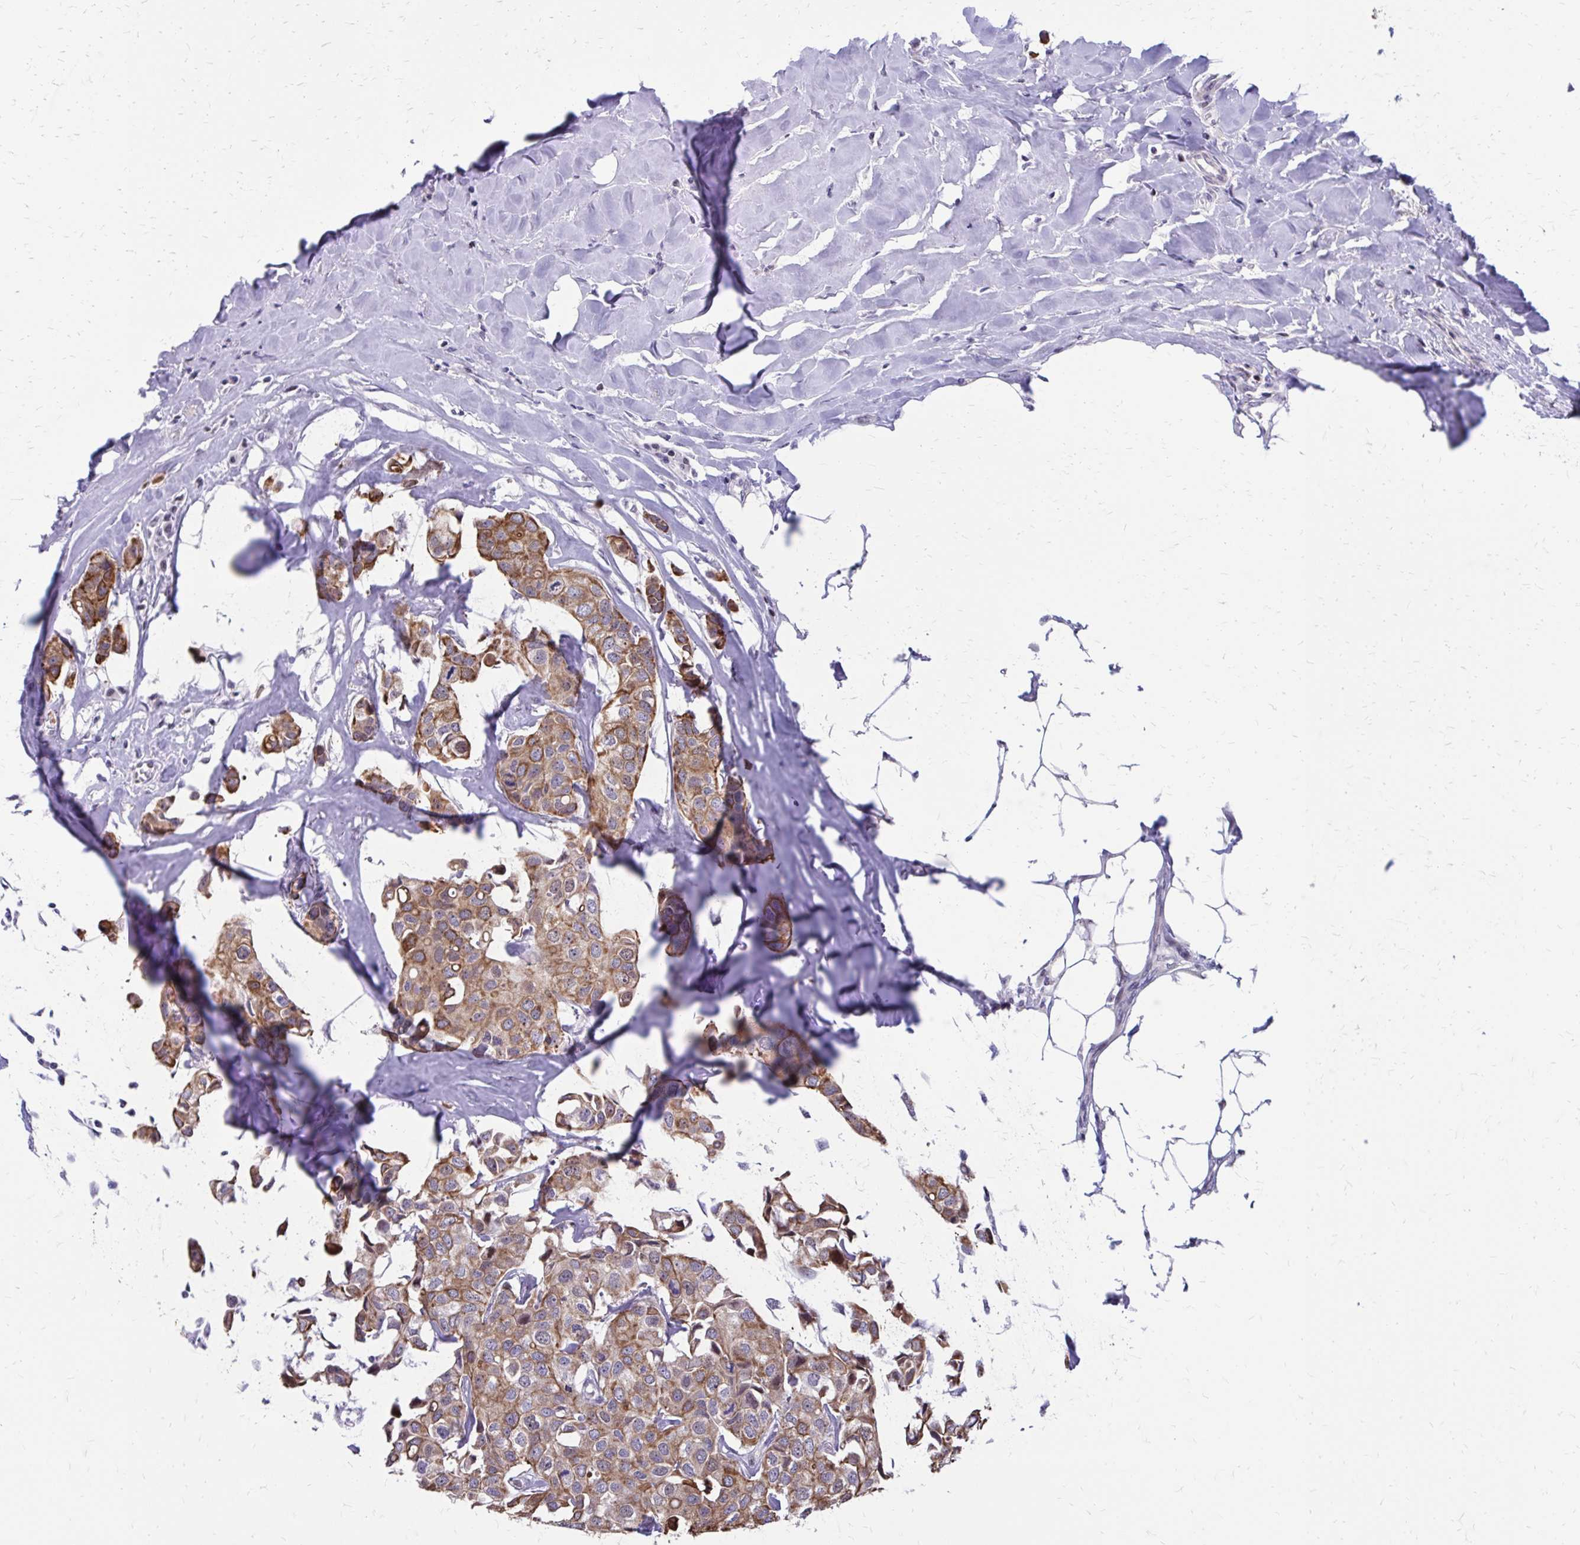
{"staining": {"intensity": "moderate", "quantity": ">75%", "location": "cytoplasmic/membranous"}, "tissue": "breast cancer", "cell_type": "Tumor cells", "image_type": "cancer", "snomed": [{"axis": "morphology", "description": "Duct carcinoma"}, {"axis": "topography", "description": "Breast"}], "caption": "Breast infiltrating ductal carcinoma was stained to show a protein in brown. There is medium levels of moderate cytoplasmic/membranous positivity in approximately >75% of tumor cells.", "gene": "ANKRD30B", "patient": {"sex": "female", "age": 80}}